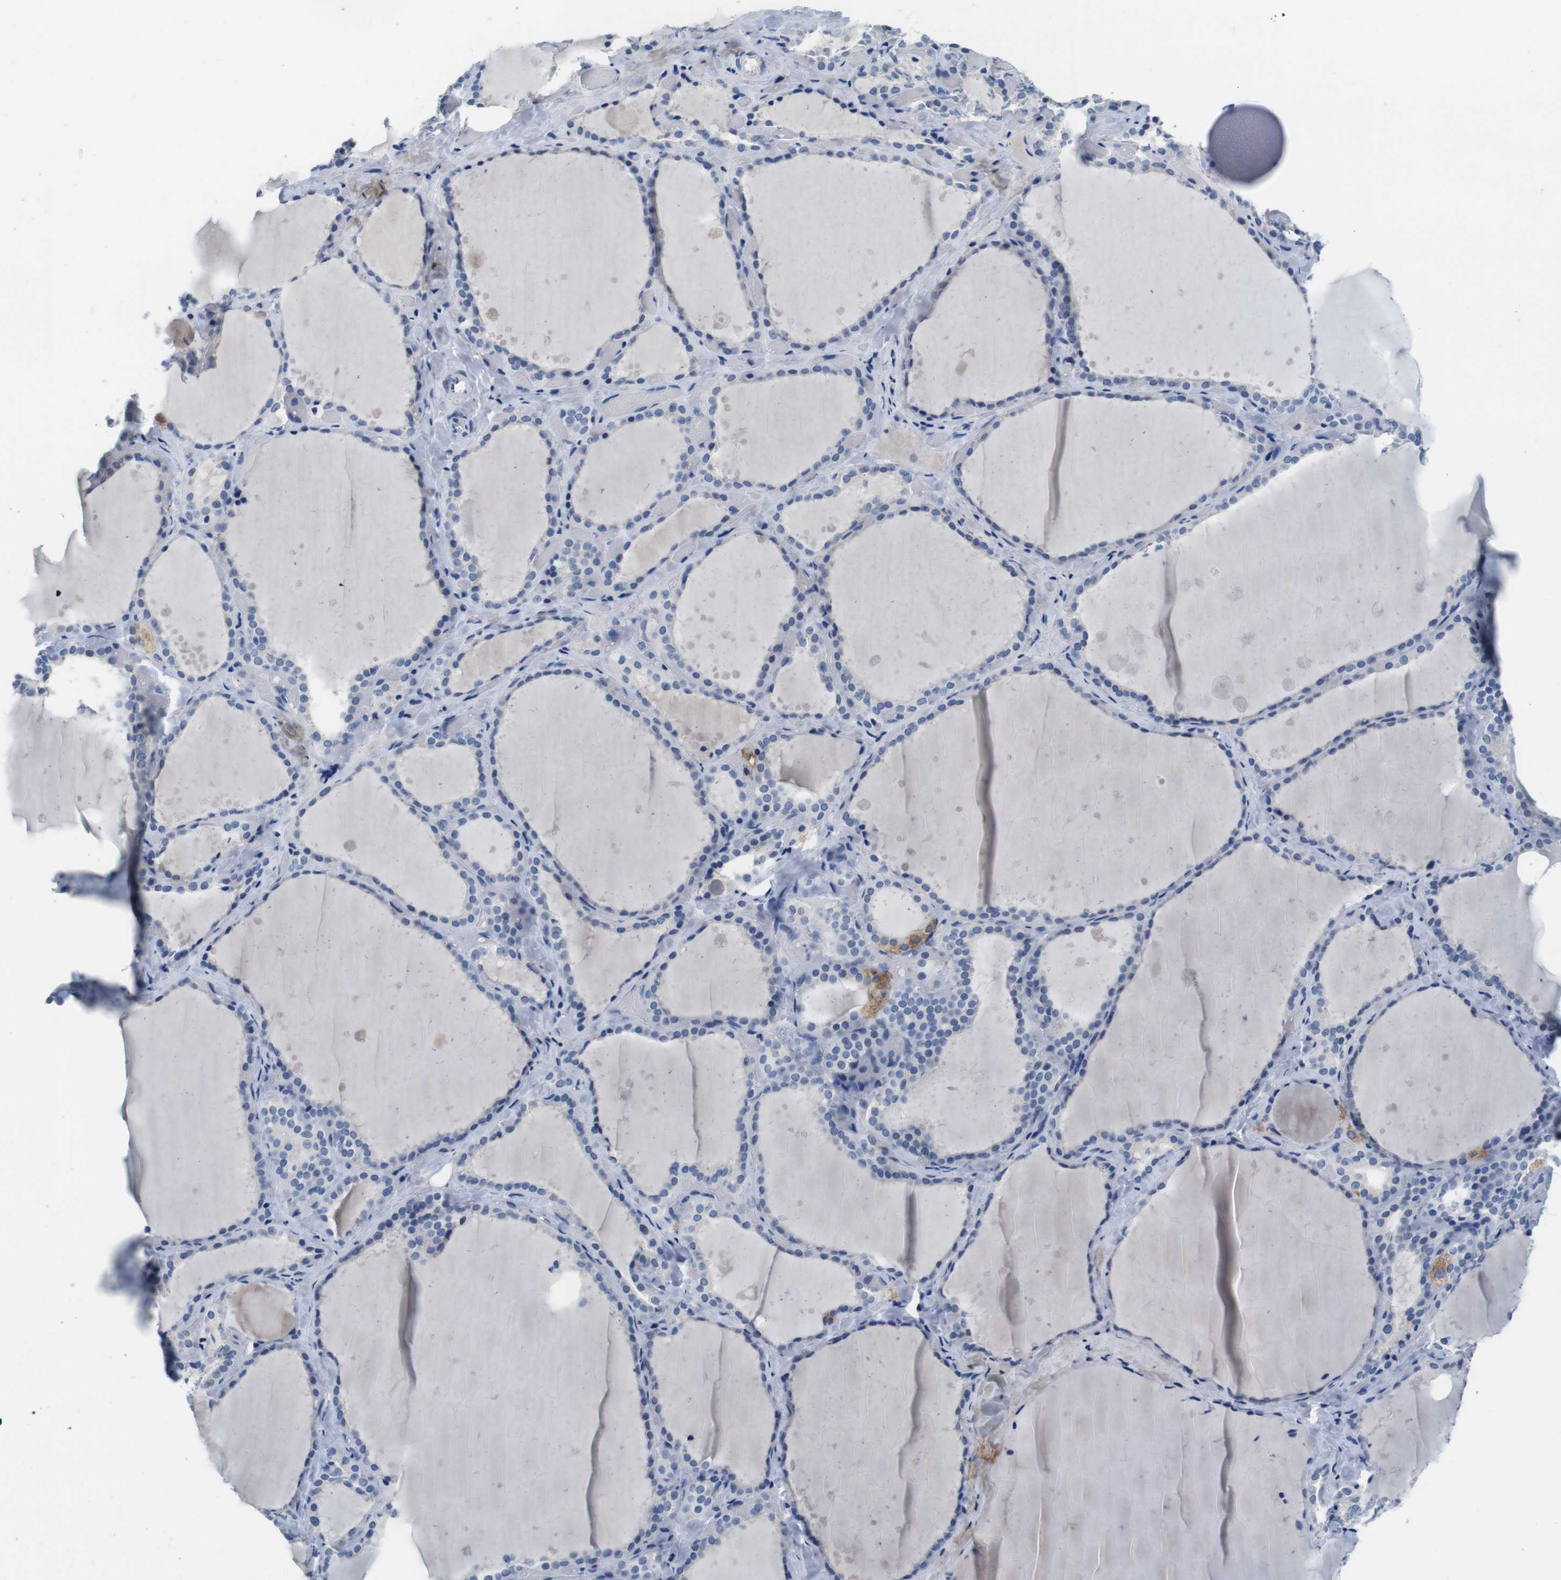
{"staining": {"intensity": "negative", "quantity": "none", "location": "none"}, "tissue": "thyroid gland", "cell_type": "Glandular cells", "image_type": "normal", "snomed": [{"axis": "morphology", "description": "Normal tissue, NOS"}, {"axis": "topography", "description": "Thyroid gland"}], "caption": "Immunohistochemical staining of normal human thyroid gland demonstrates no significant staining in glandular cells. (Immunohistochemistry (ihc), brightfield microscopy, high magnification).", "gene": "MAP6", "patient": {"sex": "female", "age": 44}}